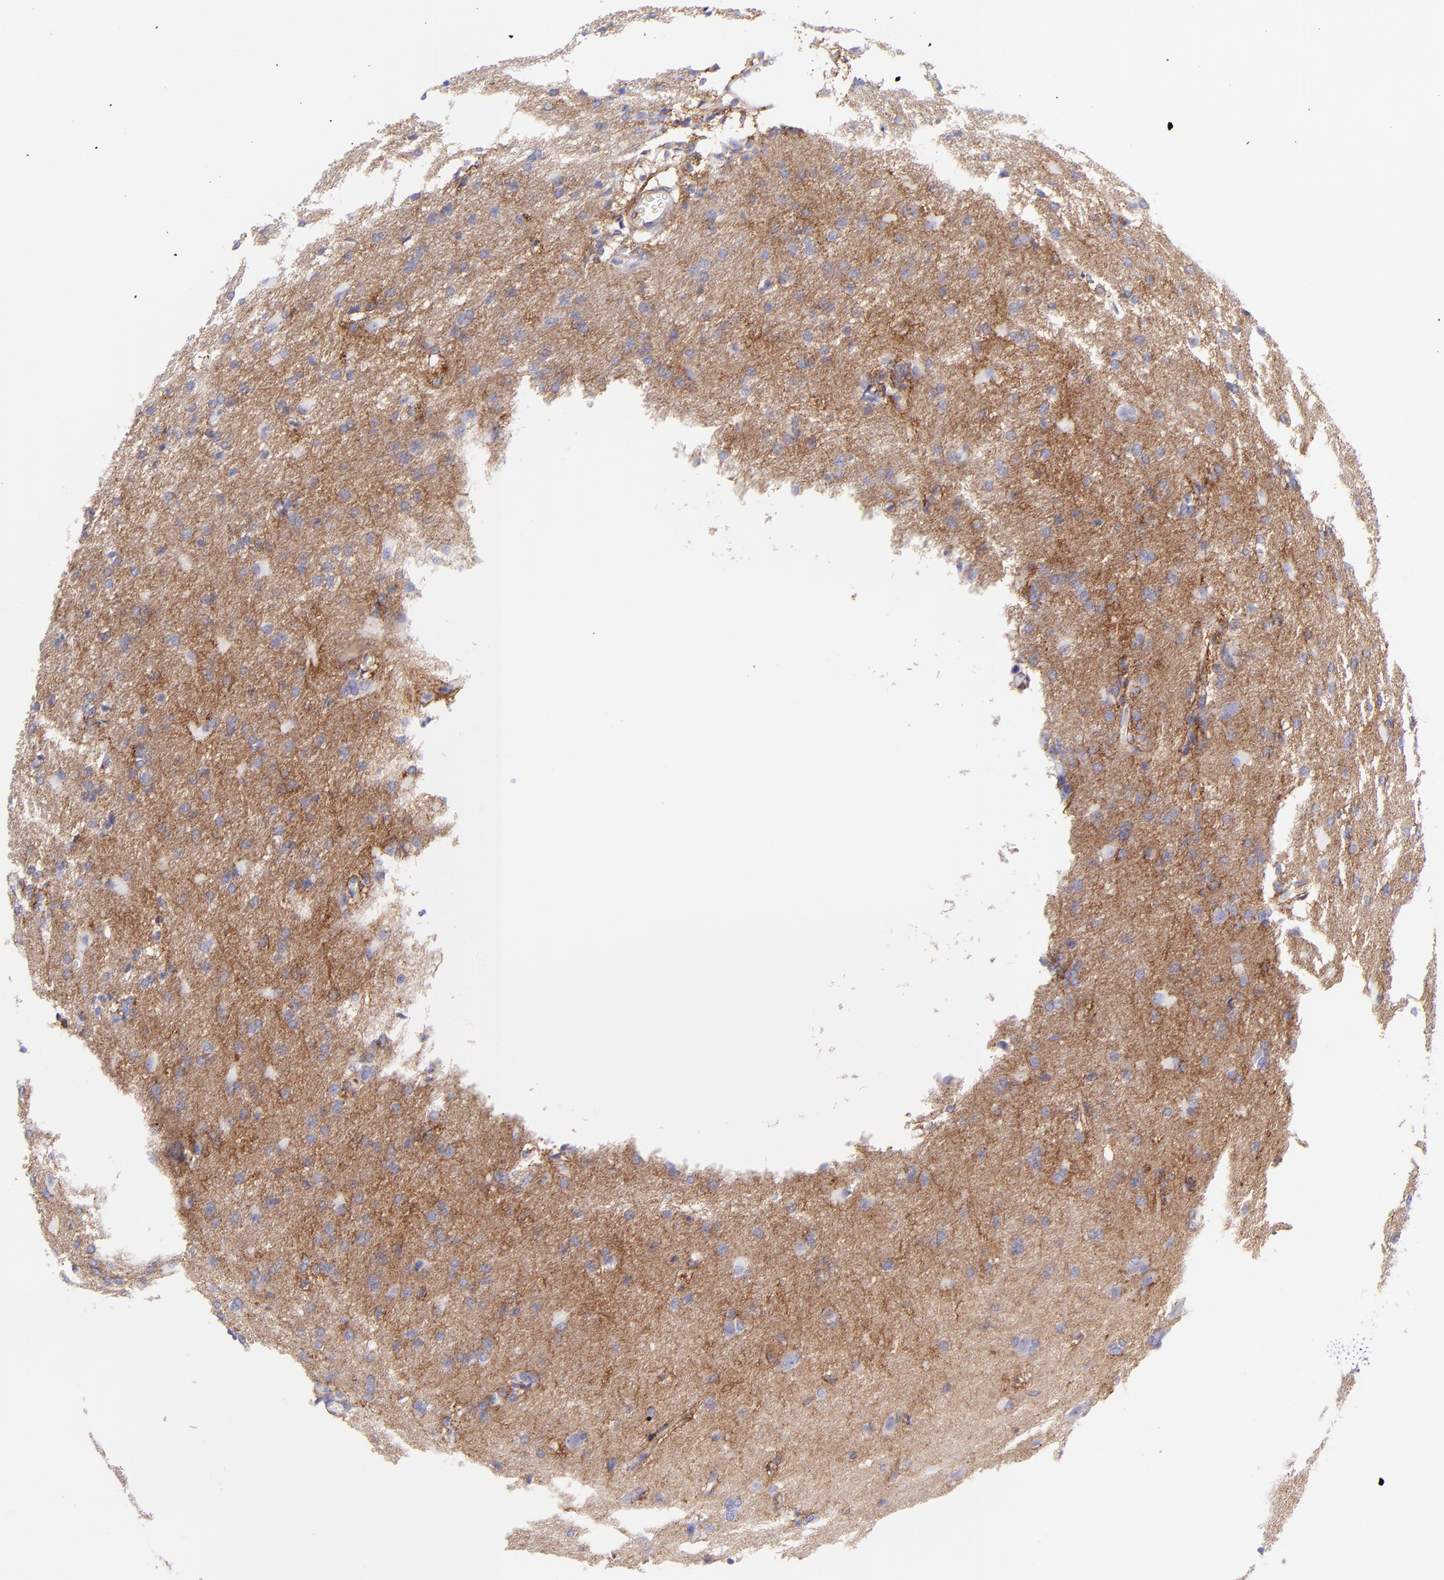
{"staining": {"intensity": "weak", "quantity": "25%-75%", "location": "cytoplasmic/membranous"}, "tissue": "glioma", "cell_type": "Tumor cells", "image_type": "cancer", "snomed": [{"axis": "morphology", "description": "Glioma, malignant, High grade"}, {"axis": "topography", "description": "Brain"}], "caption": "Malignant glioma (high-grade) was stained to show a protein in brown. There is low levels of weak cytoplasmic/membranous positivity in about 25%-75% of tumor cells. (DAB (3,3'-diaminobenzidine) IHC, brown staining for protein, blue staining for nuclei).", "gene": "CD81", "patient": {"sex": "male", "age": 68}}